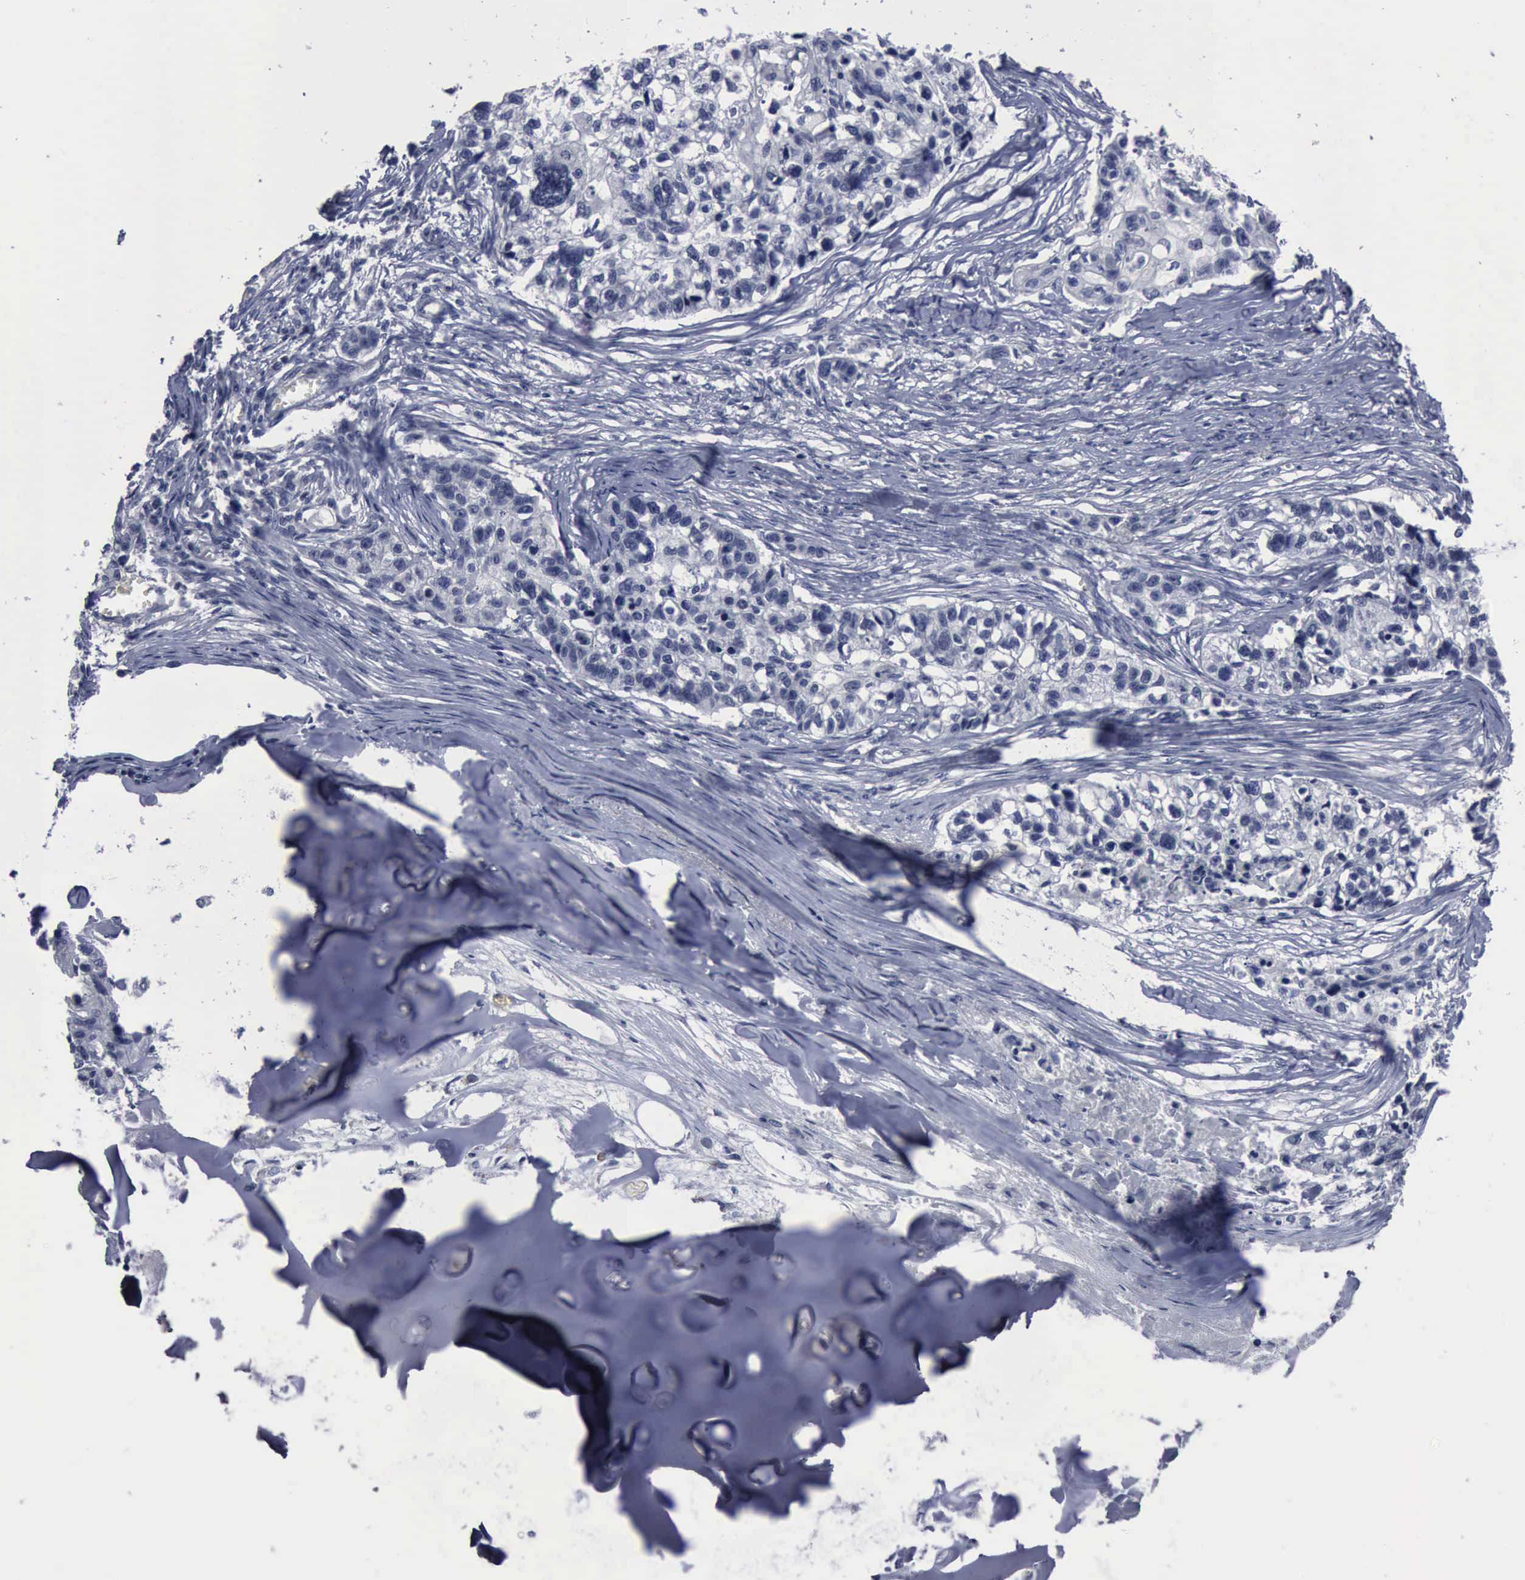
{"staining": {"intensity": "negative", "quantity": "none", "location": "none"}, "tissue": "lung cancer", "cell_type": "Tumor cells", "image_type": "cancer", "snomed": [{"axis": "morphology", "description": "Squamous cell carcinoma, NOS"}, {"axis": "topography", "description": "Lymph node"}, {"axis": "topography", "description": "Lung"}], "caption": "This is a micrograph of immunohistochemistry (IHC) staining of lung cancer, which shows no staining in tumor cells.", "gene": "MYO18B", "patient": {"sex": "male", "age": 74}}